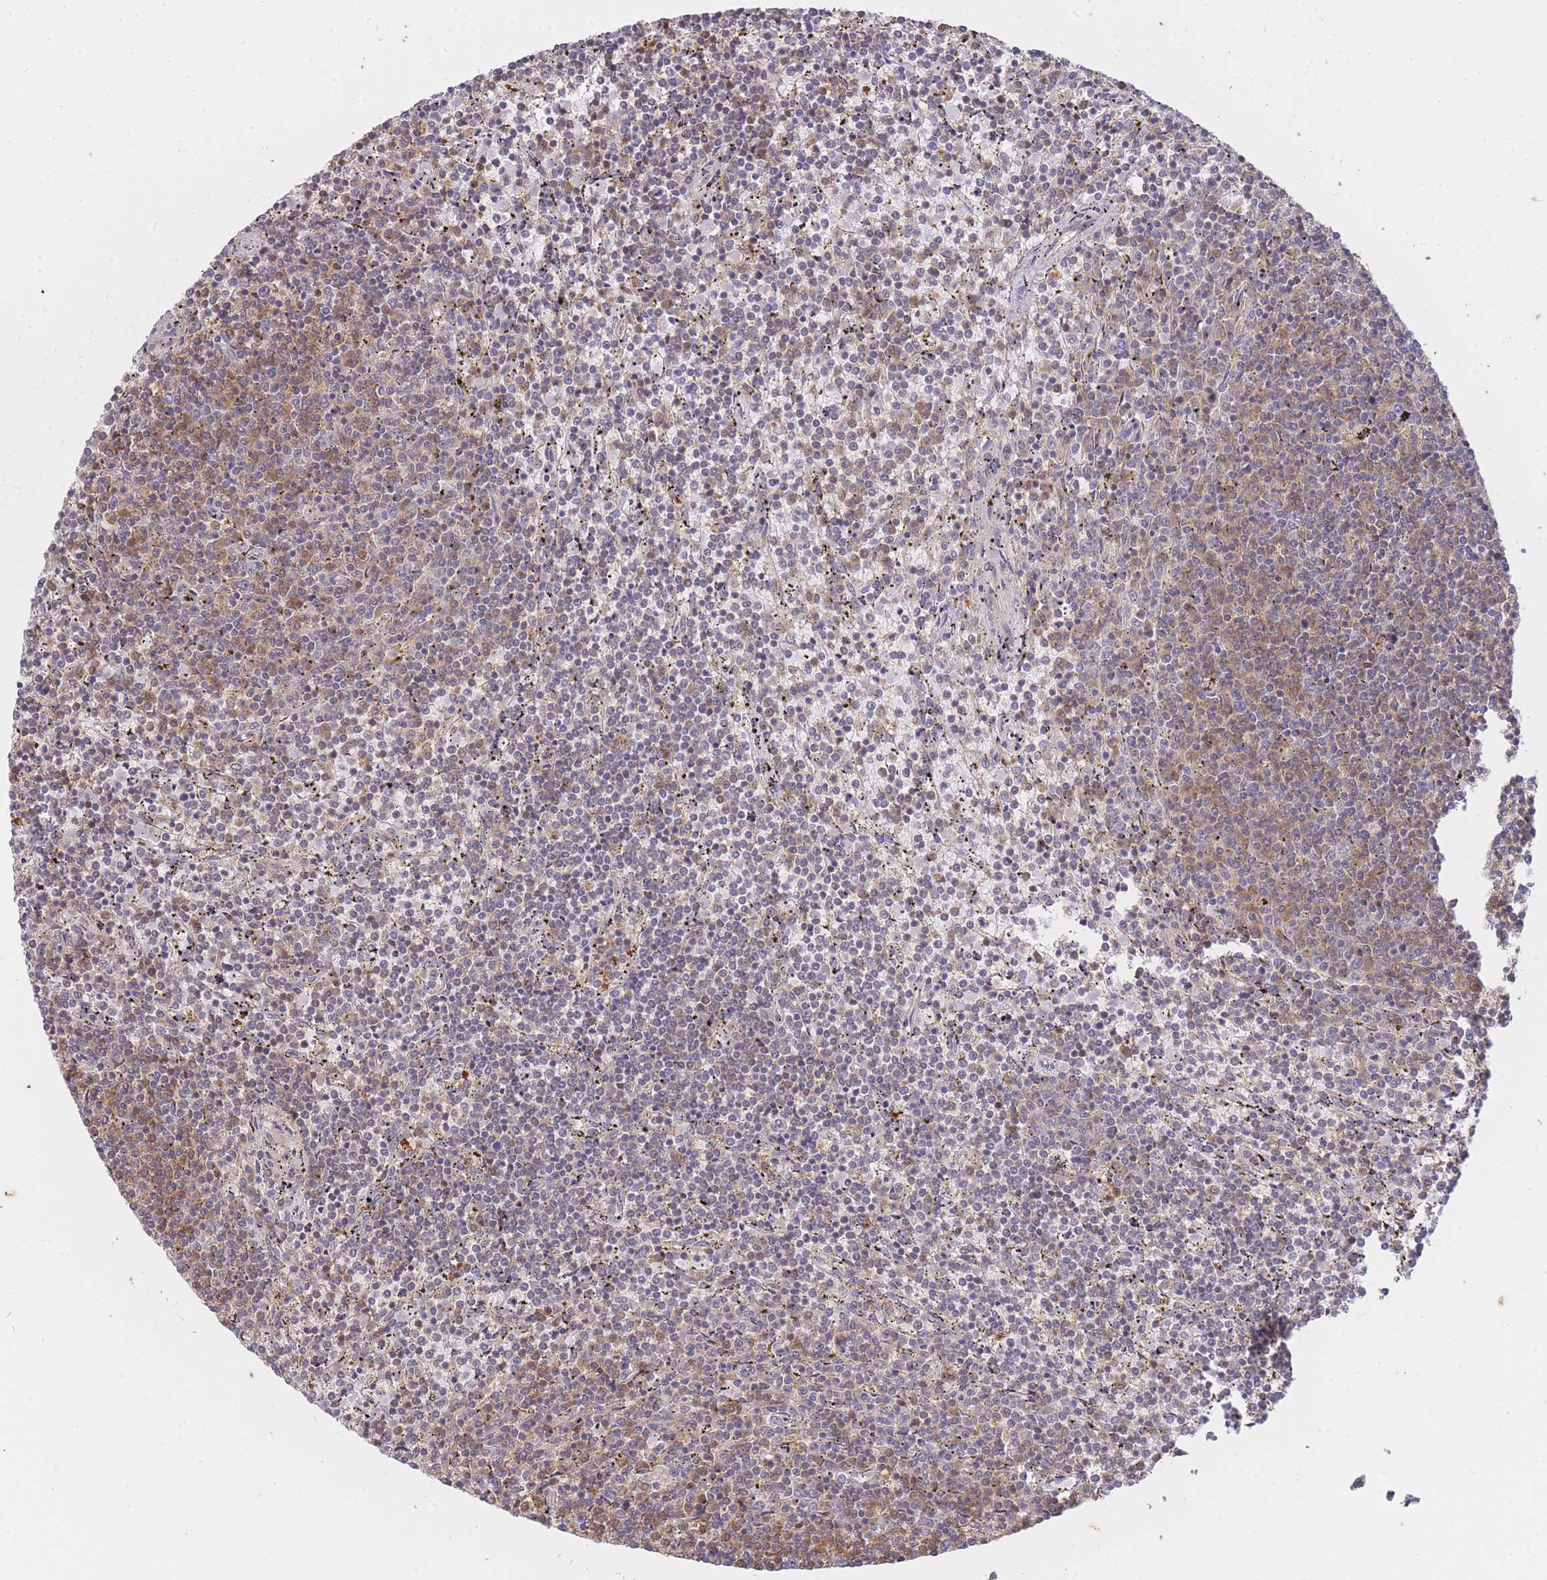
{"staining": {"intensity": "moderate", "quantity": "<25%", "location": "cytoplasmic/membranous"}, "tissue": "lymphoma", "cell_type": "Tumor cells", "image_type": "cancer", "snomed": [{"axis": "morphology", "description": "Malignant lymphoma, non-Hodgkin's type, Low grade"}, {"axis": "topography", "description": "Spleen"}], "caption": "Moderate cytoplasmic/membranous staining is appreciated in about <25% of tumor cells in low-grade malignant lymphoma, non-Hodgkin's type.", "gene": "ST8SIA4", "patient": {"sex": "female", "age": 50}}